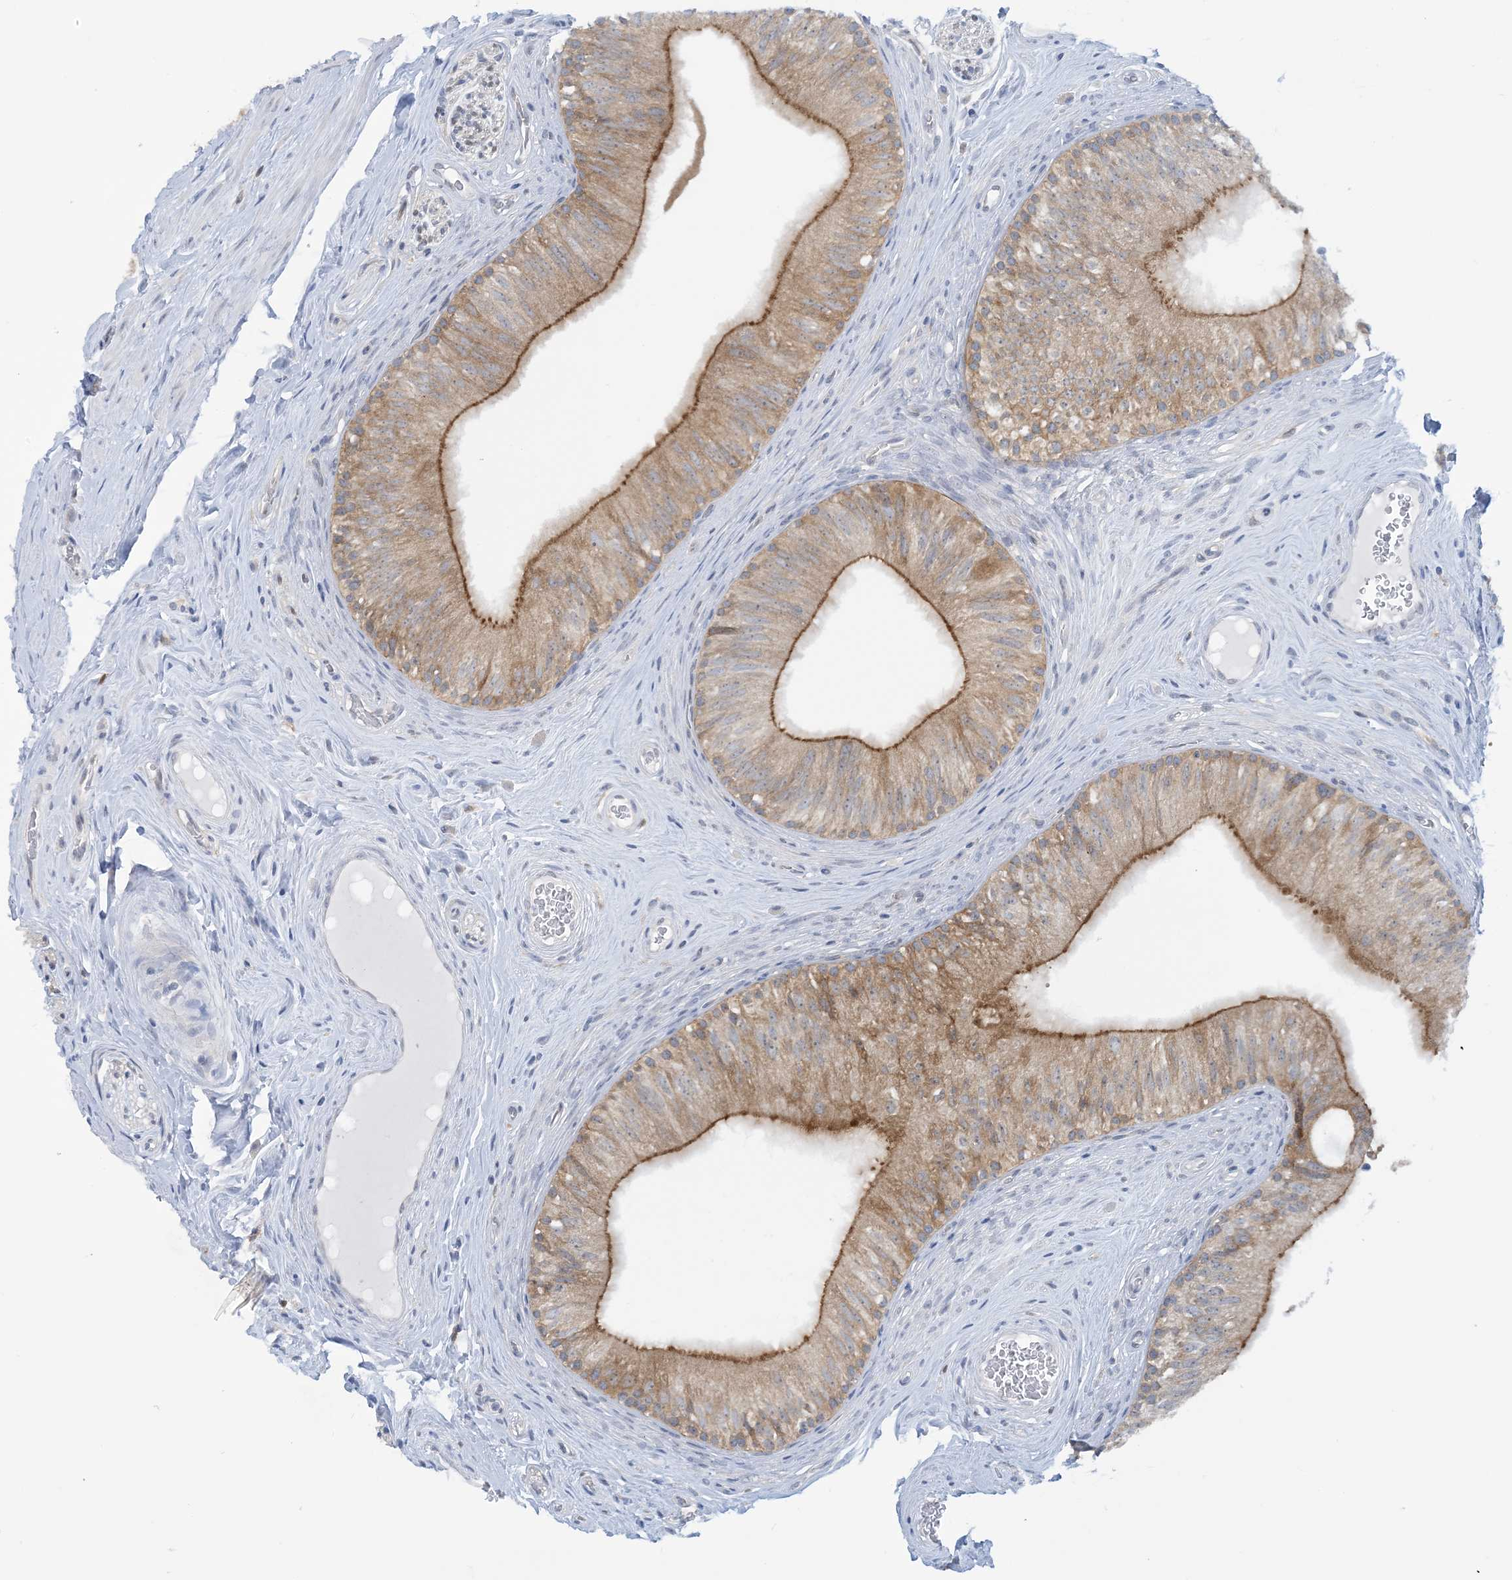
{"staining": {"intensity": "moderate", "quantity": "25%-75%", "location": "cytoplasmic/membranous"}, "tissue": "epididymis", "cell_type": "Glandular cells", "image_type": "normal", "snomed": [{"axis": "morphology", "description": "Normal tissue, NOS"}, {"axis": "topography", "description": "Epididymis"}], "caption": "Immunohistochemistry photomicrograph of benign epididymis: epididymis stained using IHC reveals medium levels of moderate protein expression localized specifically in the cytoplasmic/membranous of glandular cells, appearing as a cytoplasmic/membranous brown color.", "gene": "MRPS18A", "patient": {"sex": "male", "age": 46}}